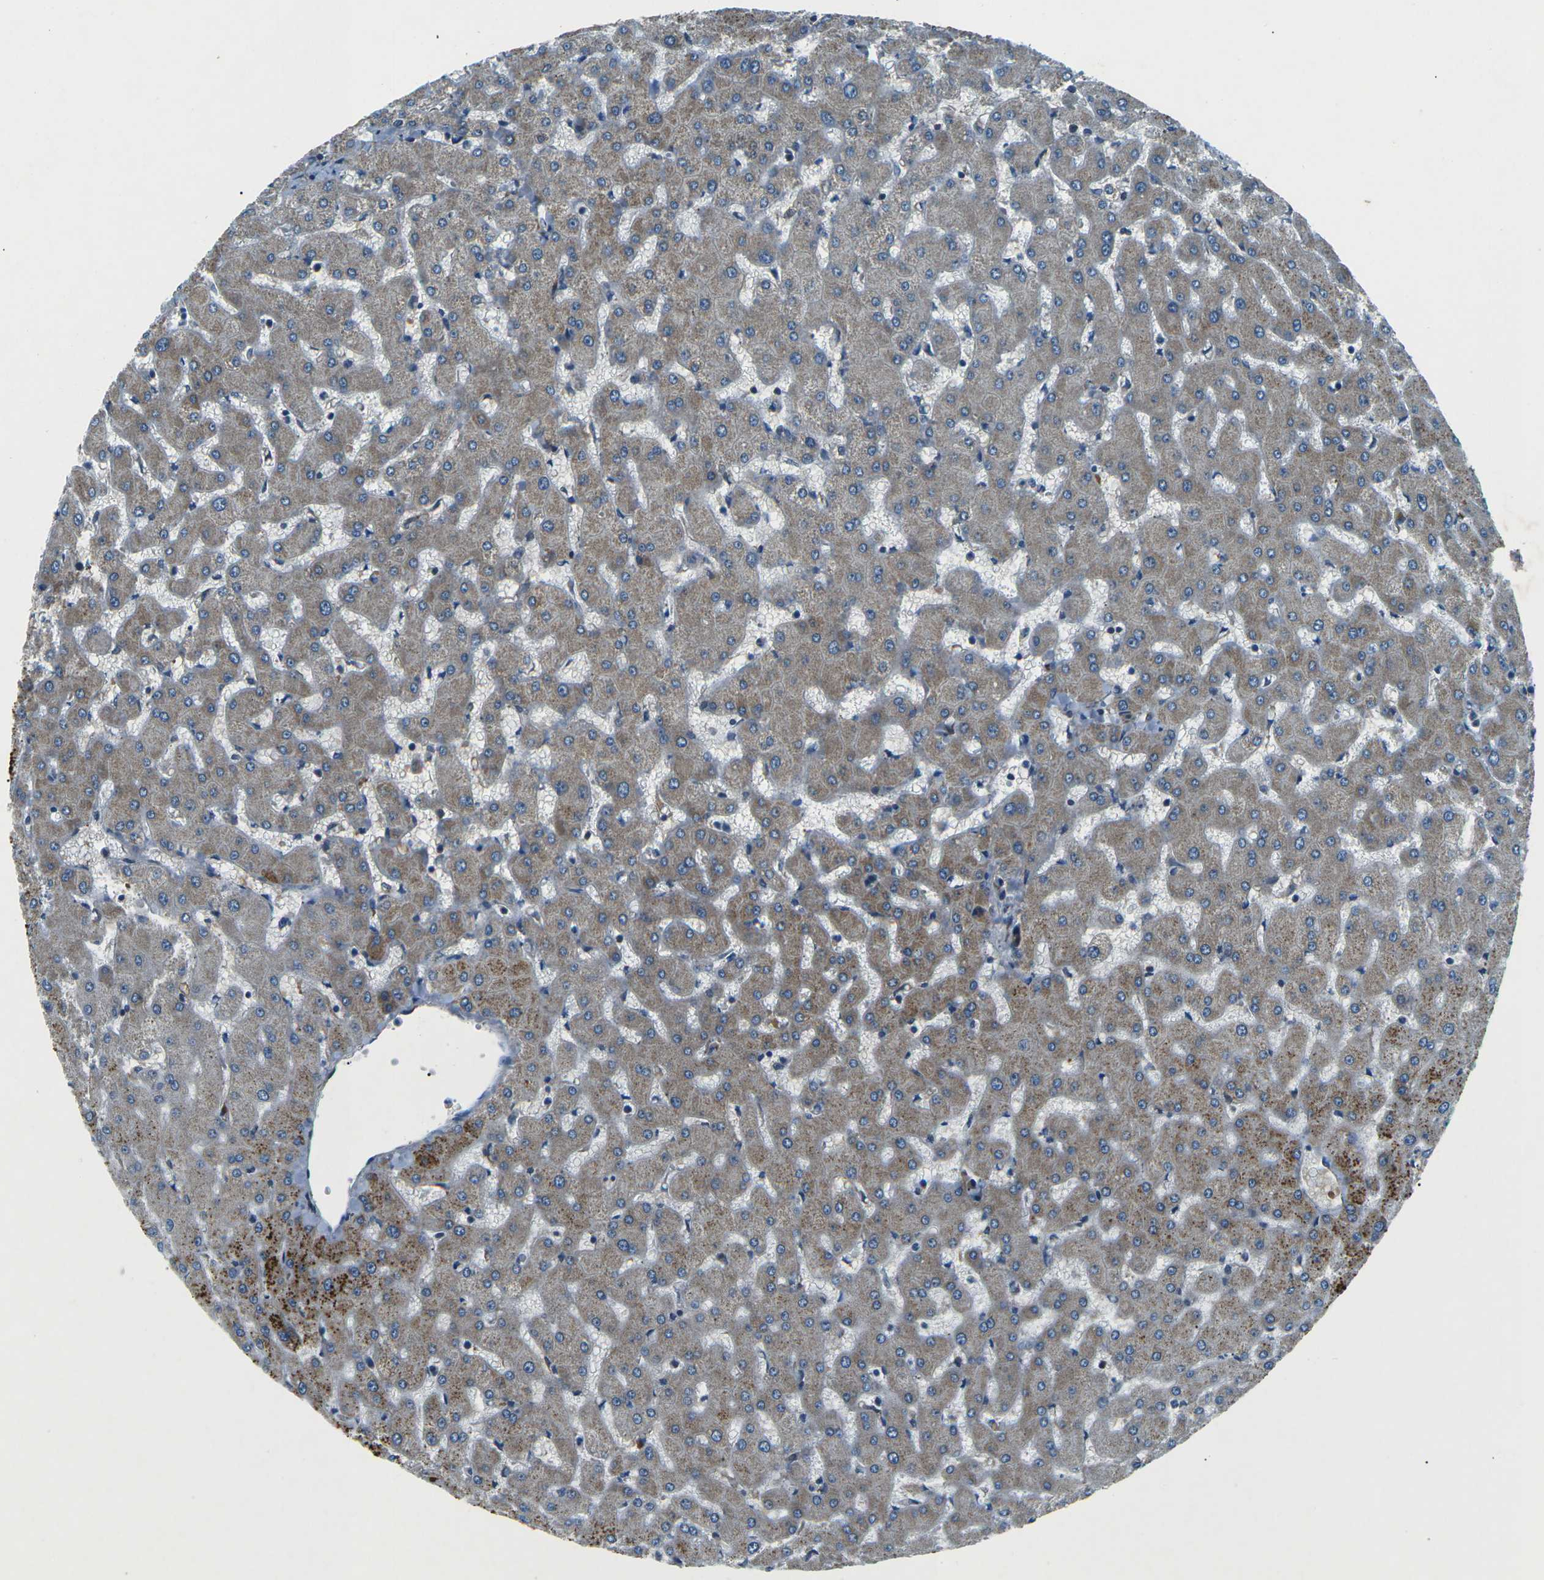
{"staining": {"intensity": "moderate", "quantity": "25%-75%", "location": "cytoplasmic/membranous"}, "tissue": "liver", "cell_type": "Hepatocytes", "image_type": "normal", "snomed": [{"axis": "morphology", "description": "Normal tissue, NOS"}, {"axis": "topography", "description": "Liver"}], "caption": "Immunohistochemical staining of benign human liver shows 25%-75% levels of moderate cytoplasmic/membranous protein expression in approximately 25%-75% of hepatocytes.", "gene": "AFAP1", "patient": {"sex": "female", "age": 63}}